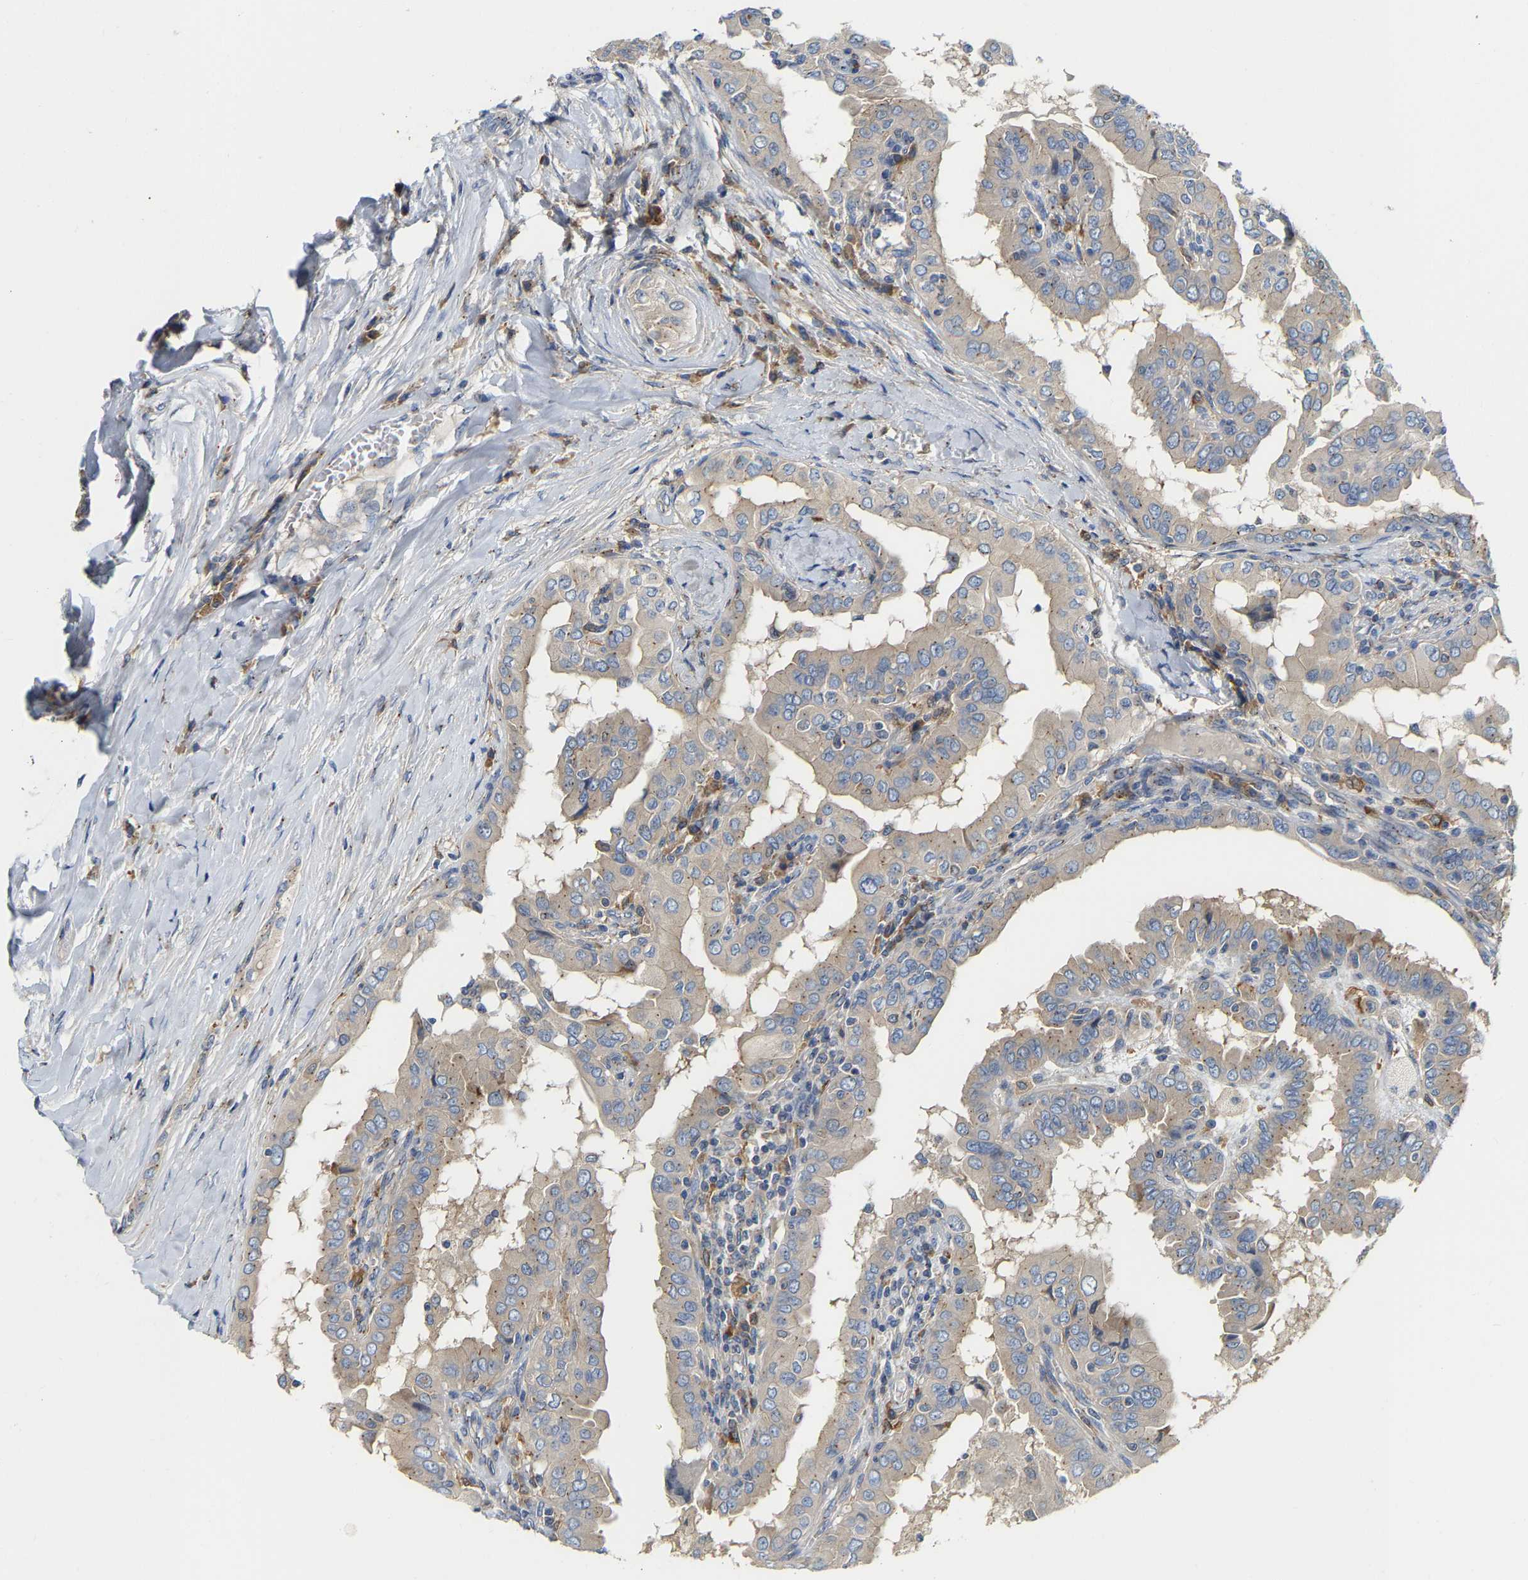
{"staining": {"intensity": "weak", "quantity": ">75%", "location": "cytoplasmic/membranous"}, "tissue": "thyroid cancer", "cell_type": "Tumor cells", "image_type": "cancer", "snomed": [{"axis": "morphology", "description": "Papillary adenocarcinoma, NOS"}, {"axis": "topography", "description": "Thyroid gland"}], "caption": "Immunohistochemical staining of human thyroid papillary adenocarcinoma demonstrates weak cytoplasmic/membranous protein positivity in about >75% of tumor cells.", "gene": "PCNT", "patient": {"sex": "male", "age": 33}}